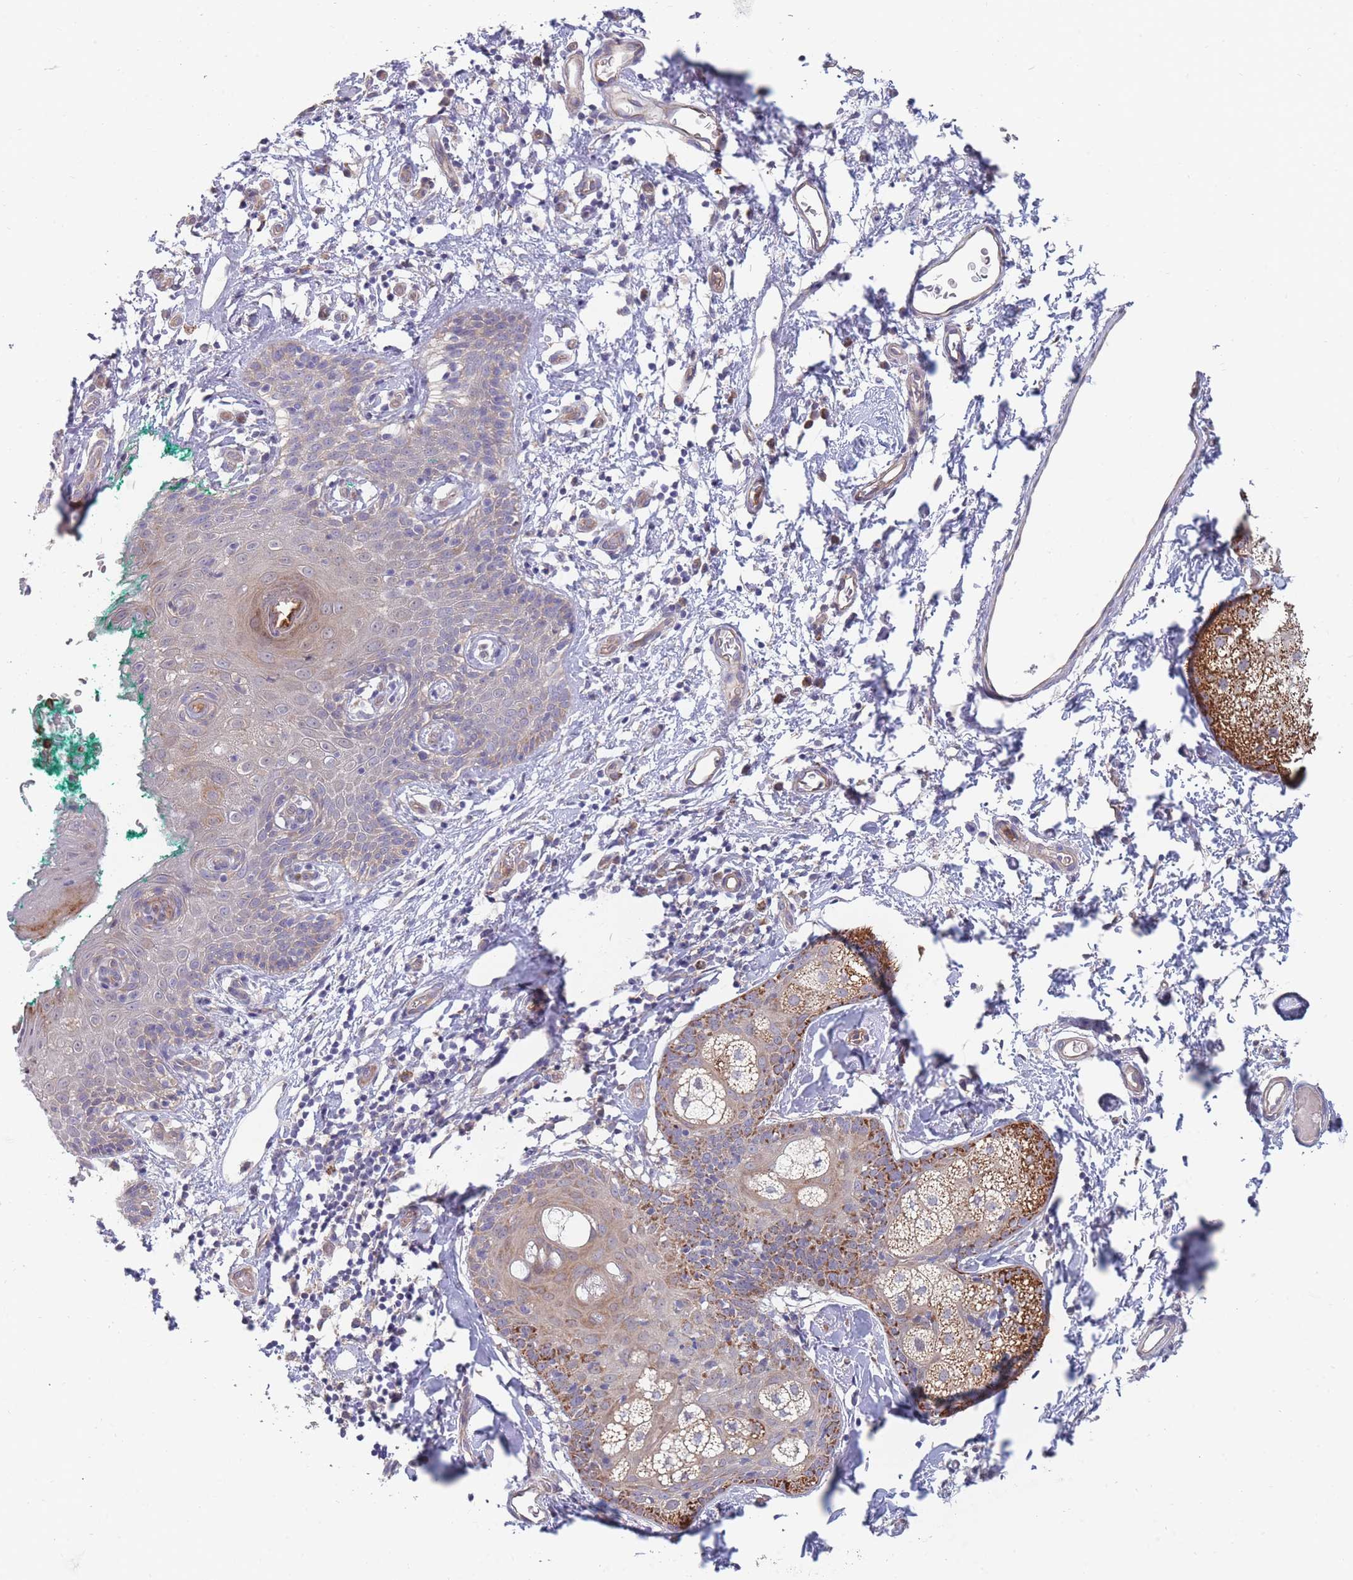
{"staining": {"intensity": "weak", "quantity": "<25%", "location": "cytoplasmic/membranous"}, "tissue": "skin", "cell_type": "Epidermal cells", "image_type": "normal", "snomed": [{"axis": "morphology", "description": "Normal tissue, NOS"}, {"axis": "topography", "description": "Vulva"}], "caption": "DAB immunohistochemical staining of benign skin demonstrates no significant staining in epidermal cells. The staining was performed using DAB to visualize the protein expression in brown, while the nuclei were stained in blue with hematoxylin (Magnification: 20x).", "gene": "NUB1", "patient": {"sex": "female", "age": 66}}